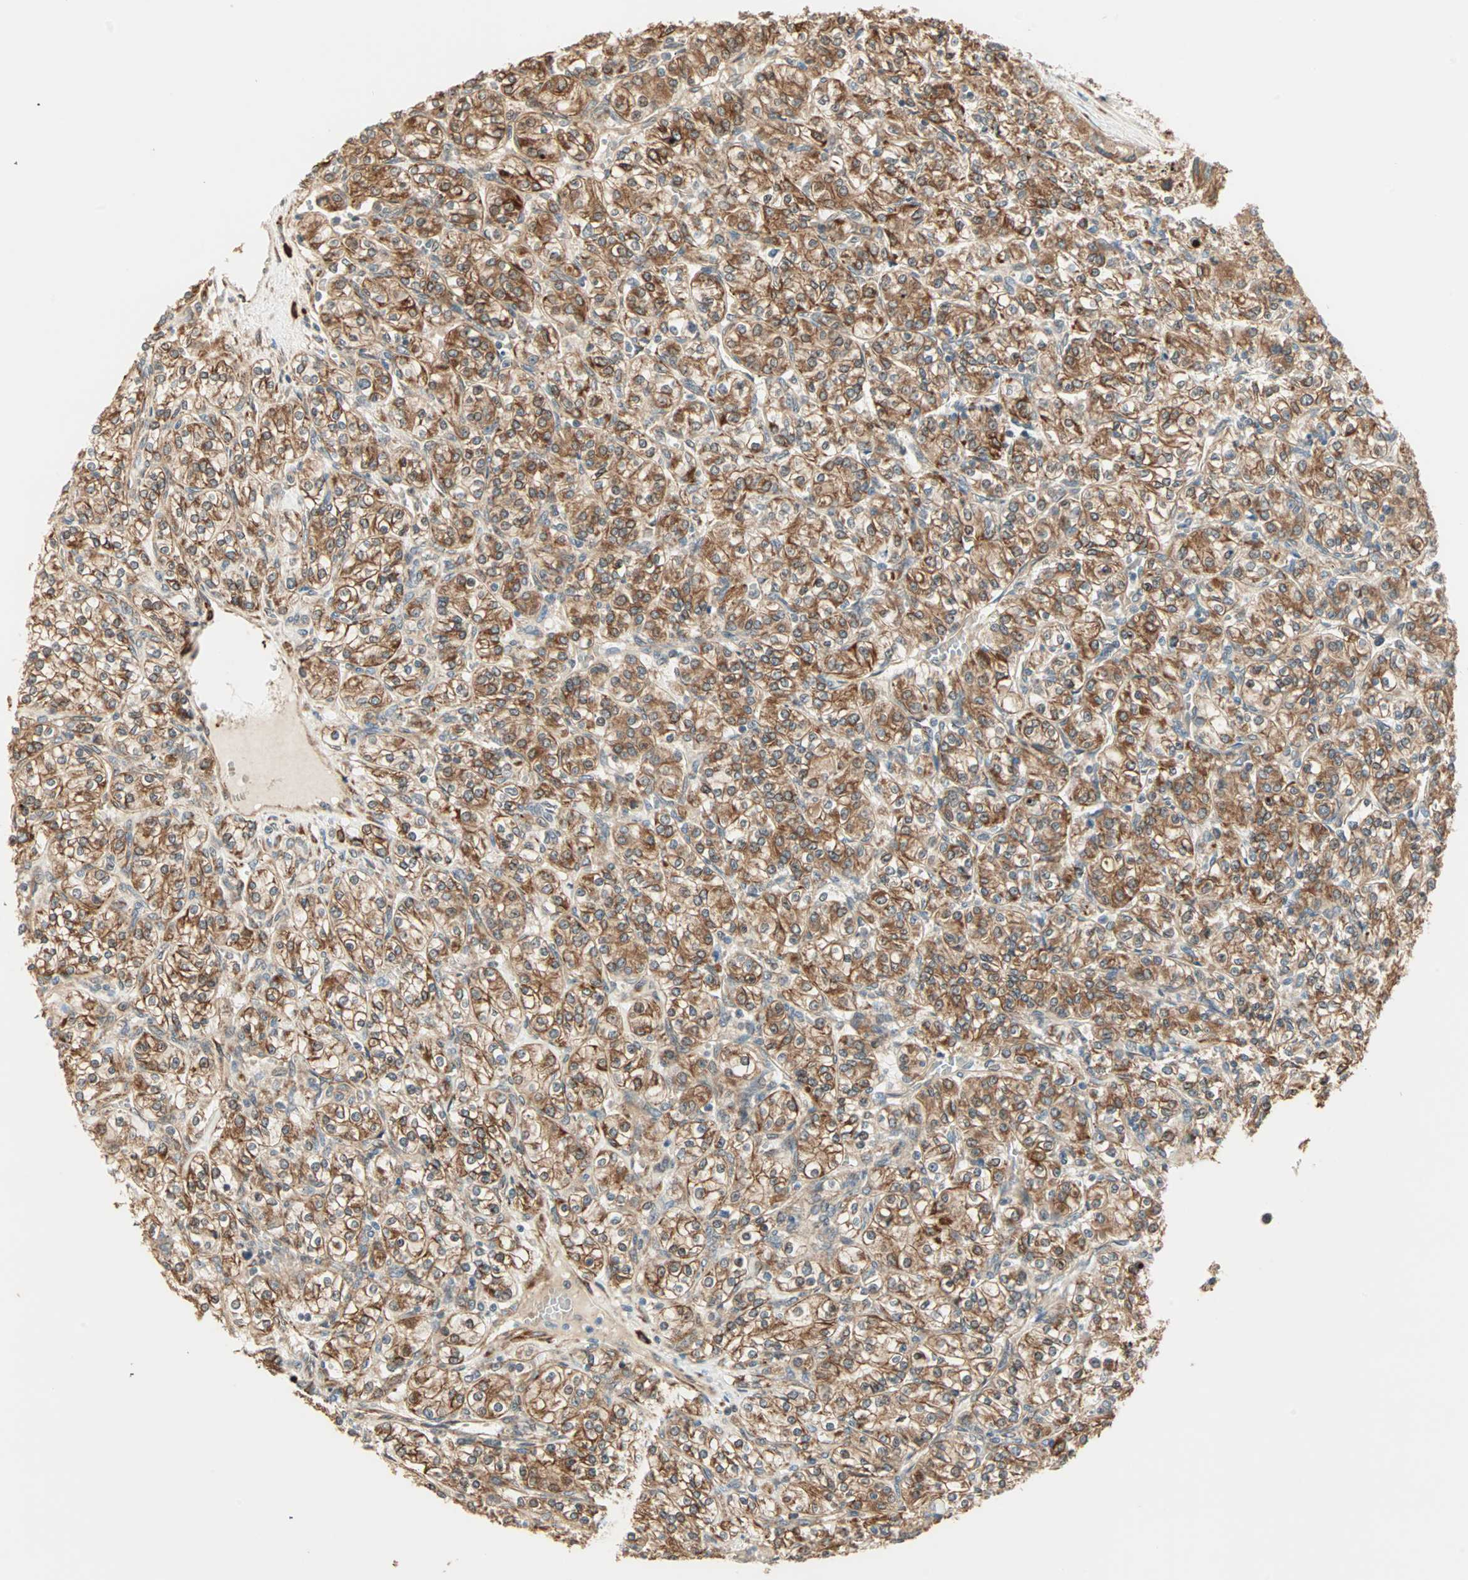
{"staining": {"intensity": "strong", "quantity": ">75%", "location": "cytoplasmic/membranous"}, "tissue": "renal cancer", "cell_type": "Tumor cells", "image_type": "cancer", "snomed": [{"axis": "morphology", "description": "Adenocarcinoma, NOS"}, {"axis": "topography", "description": "Kidney"}], "caption": "An immunohistochemistry (IHC) histopathology image of neoplastic tissue is shown. Protein staining in brown highlights strong cytoplasmic/membranous positivity in renal adenocarcinoma within tumor cells. (DAB (3,3'-diaminobenzidine) = brown stain, brightfield microscopy at high magnification).", "gene": "P4HA1", "patient": {"sex": "male", "age": 77}}